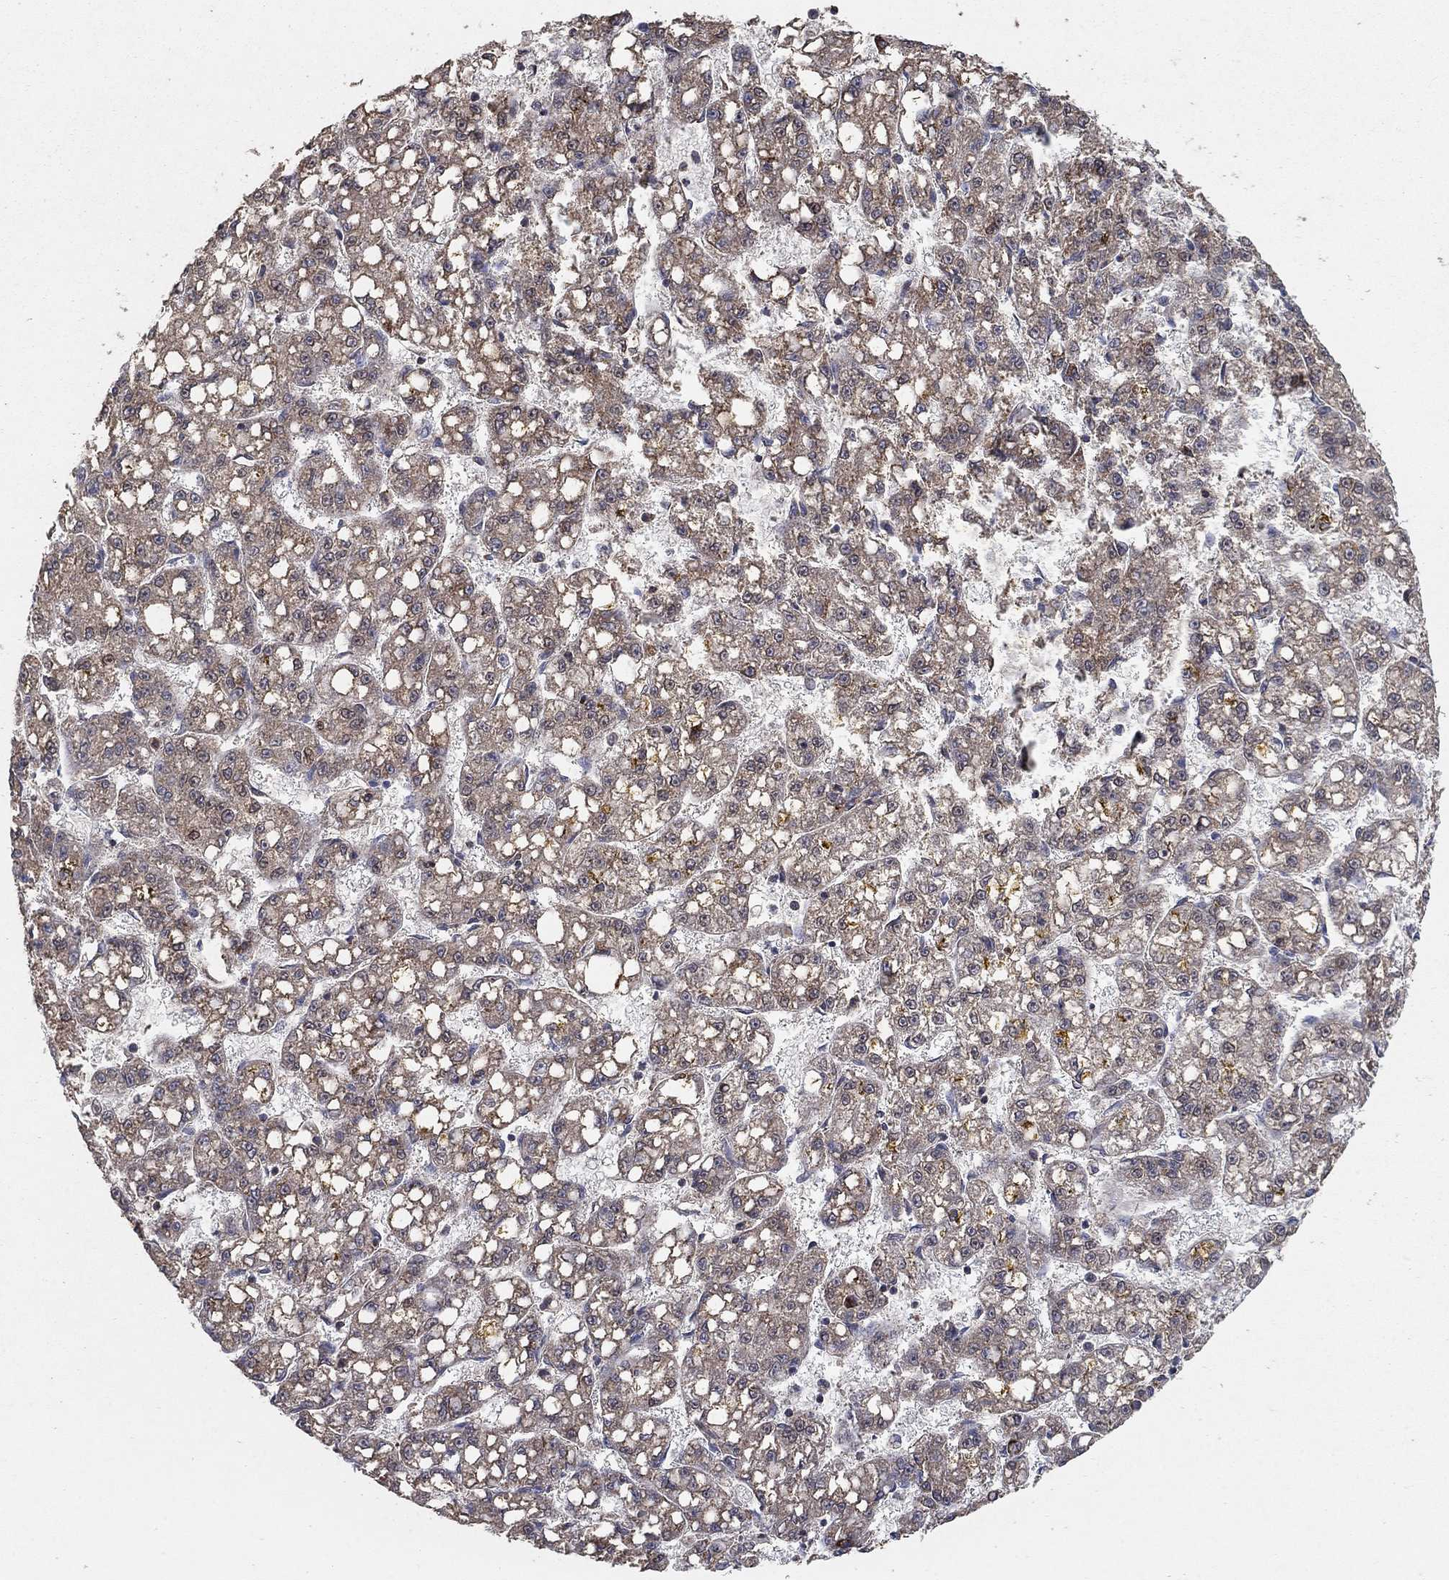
{"staining": {"intensity": "weak", "quantity": ">75%", "location": "cytoplasmic/membranous"}, "tissue": "liver cancer", "cell_type": "Tumor cells", "image_type": "cancer", "snomed": [{"axis": "morphology", "description": "Carcinoma, Hepatocellular, NOS"}, {"axis": "topography", "description": "Liver"}], "caption": "Weak cytoplasmic/membranous protein positivity is appreciated in approximately >75% of tumor cells in hepatocellular carcinoma (liver).", "gene": "GPSM1", "patient": {"sex": "female", "age": 65}}